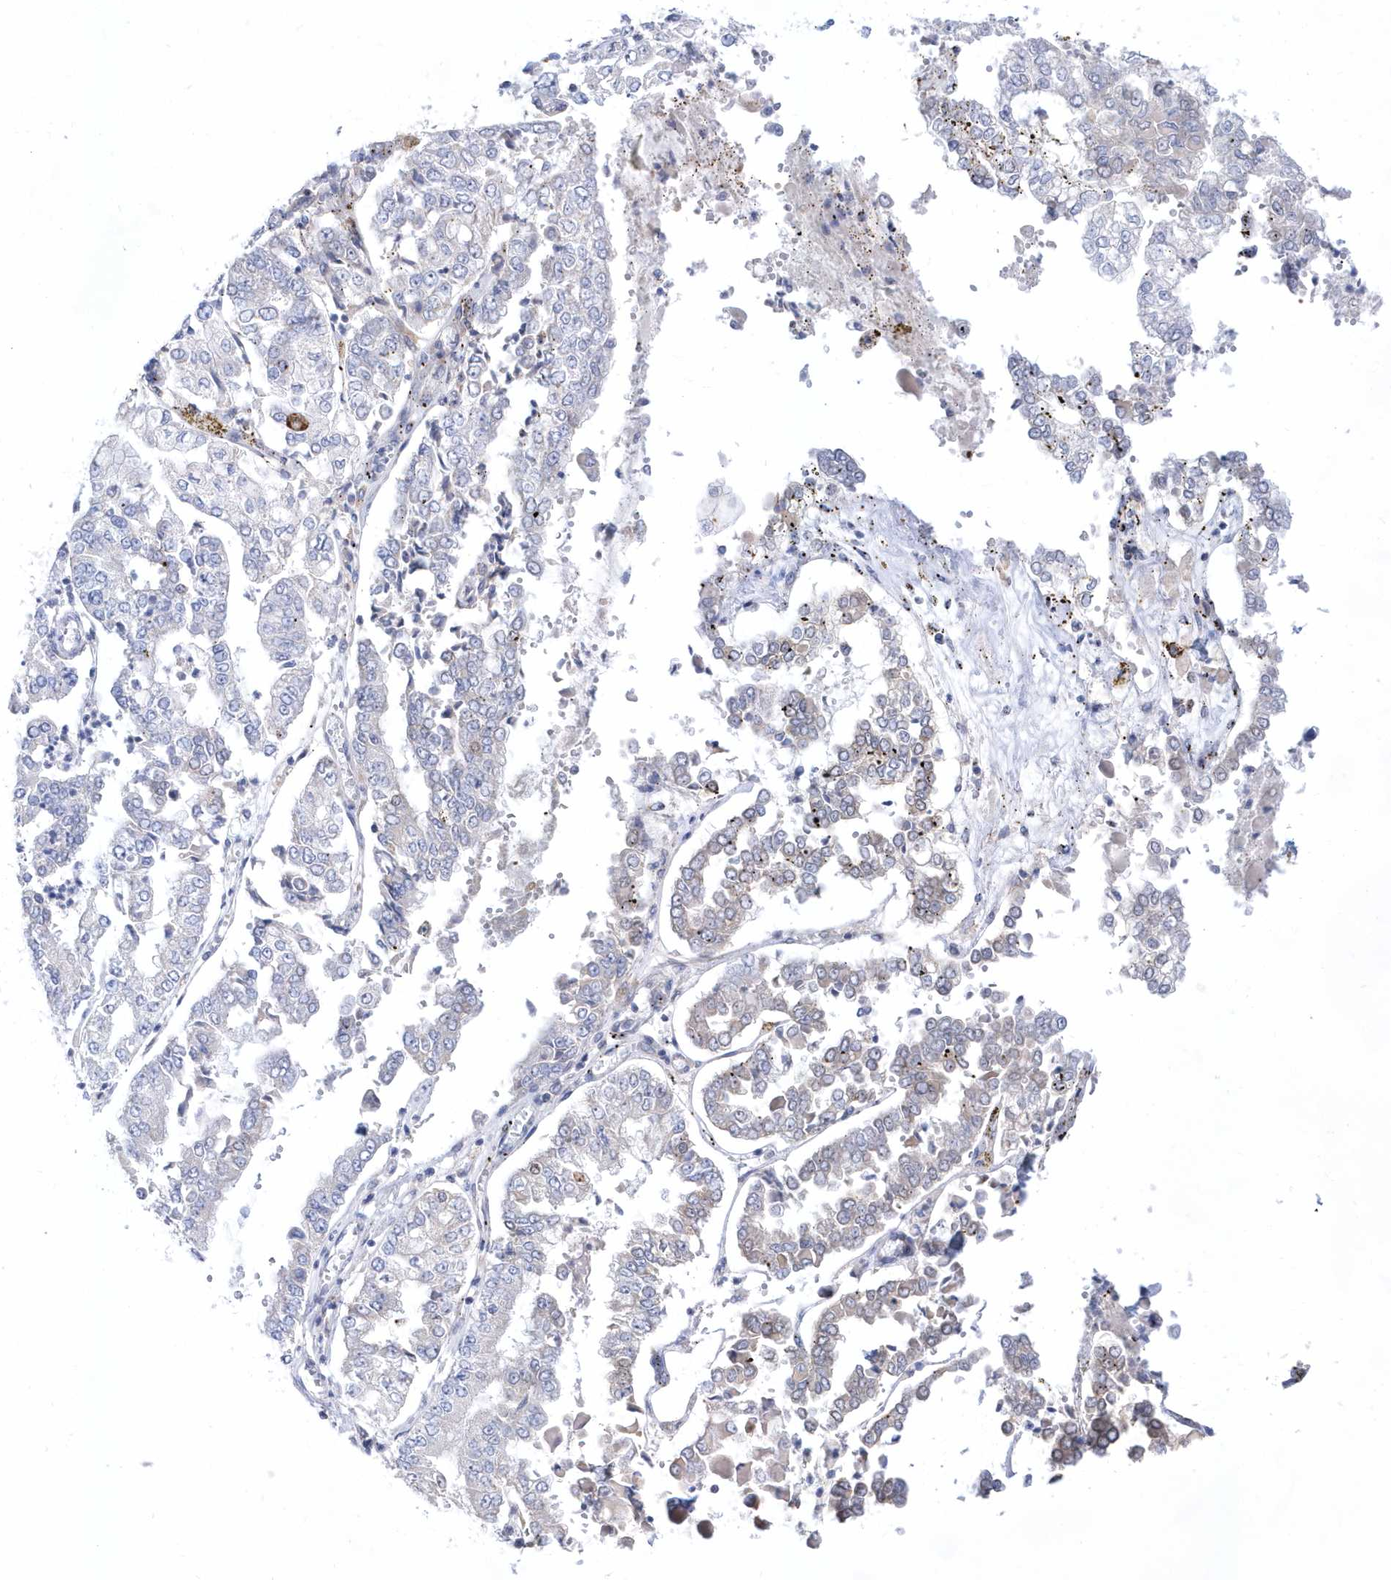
{"staining": {"intensity": "negative", "quantity": "none", "location": "none"}, "tissue": "stomach cancer", "cell_type": "Tumor cells", "image_type": "cancer", "snomed": [{"axis": "morphology", "description": "Adenocarcinoma, NOS"}, {"axis": "topography", "description": "Stomach"}], "caption": "Immunohistochemistry of human stomach adenocarcinoma demonstrates no expression in tumor cells.", "gene": "BDH2", "patient": {"sex": "male", "age": 76}}